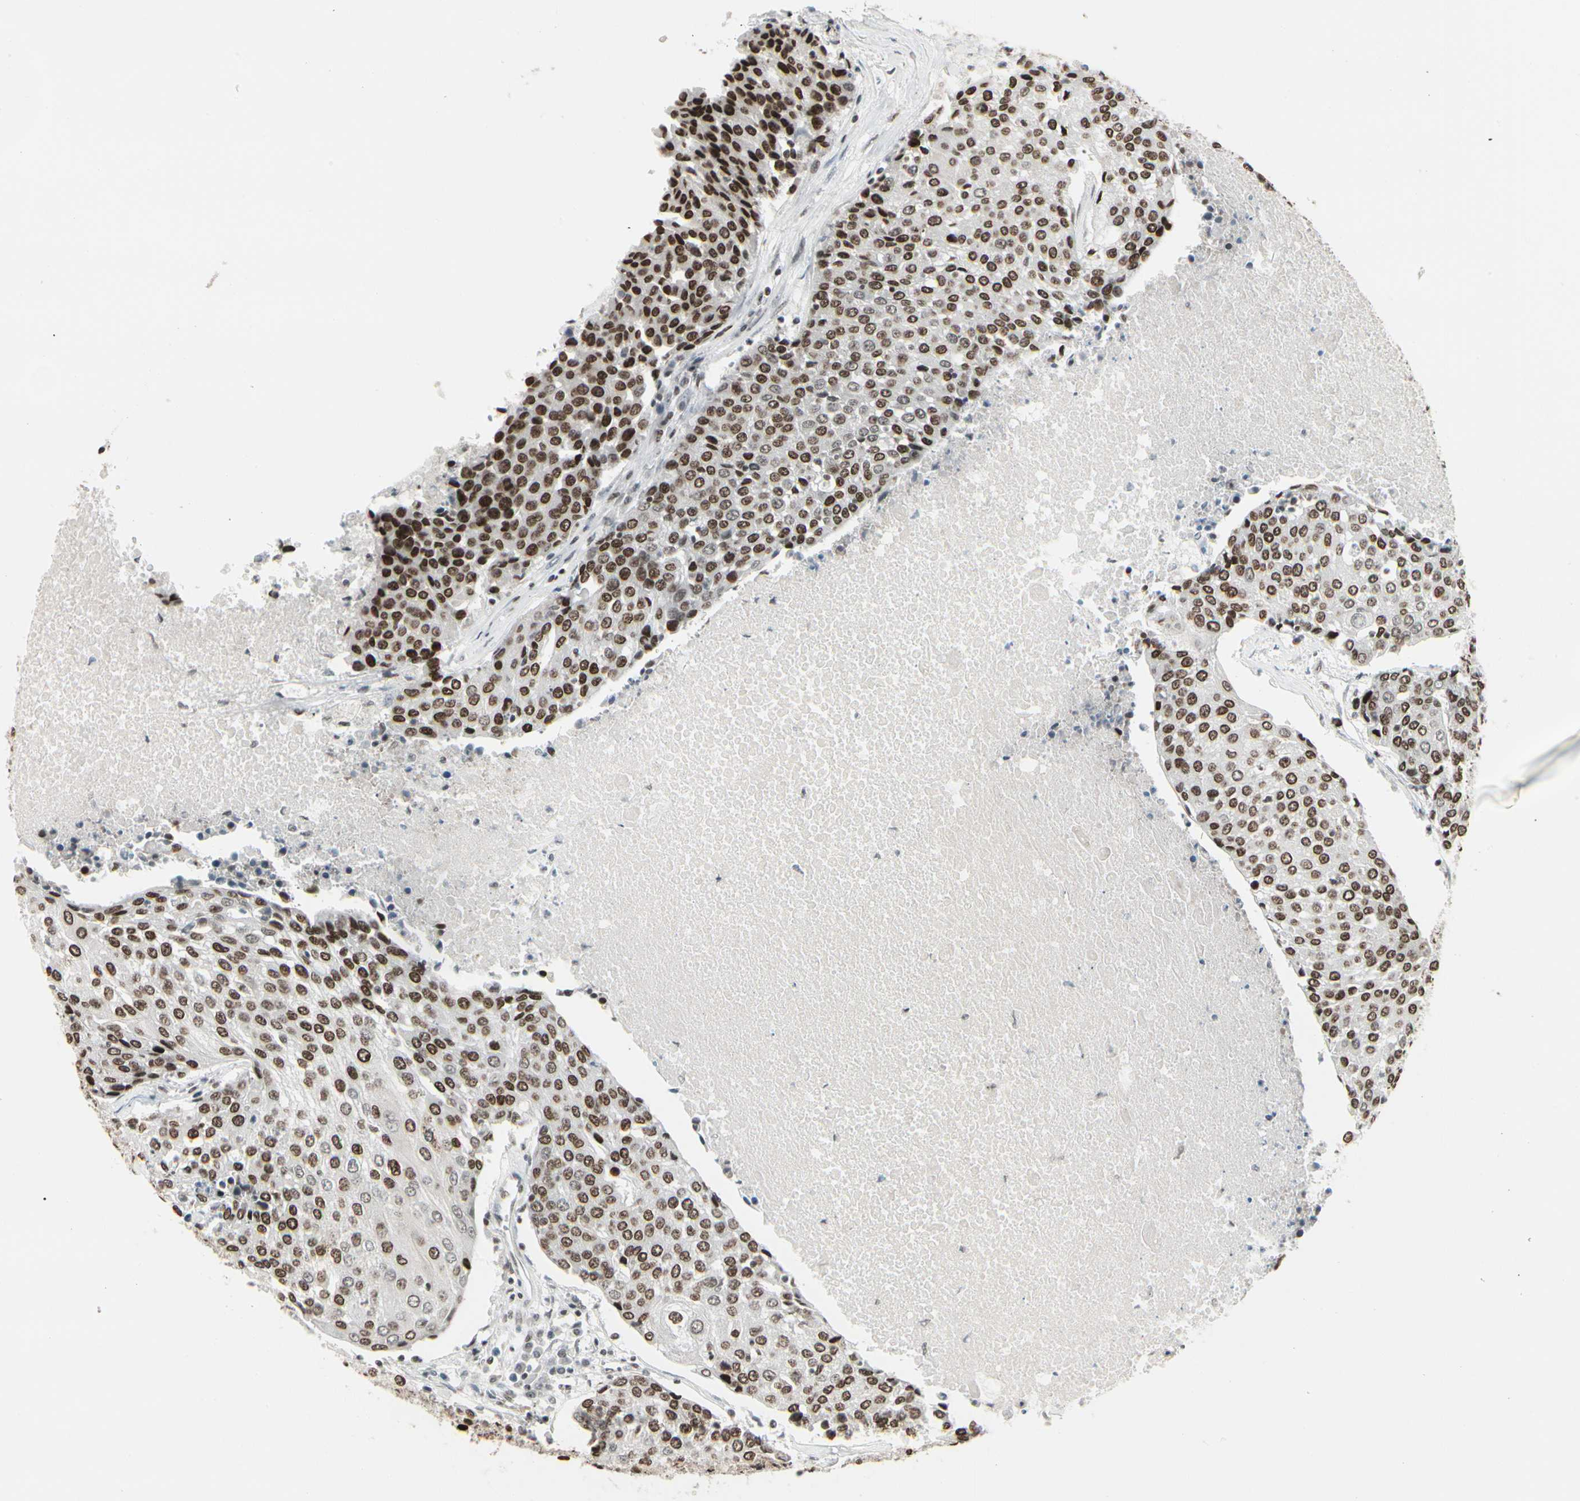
{"staining": {"intensity": "strong", "quantity": ">75%", "location": "nuclear"}, "tissue": "urothelial cancer", "cell_type": "Tumor cells", "image_type": "cancer", "snomed": [{"axis": "morphology", "description": "Urothelial carcinoma, High grade"}, {"axis": "topography", "description": "Urinary bladder"}], "caption": "A high-resolution micrograph shows immunohistochemistry staining of urothelial carcinoma (high-grade), which displays strong nuclear staining in approximately >75% of tumor cells.", "gene": "HMG20A", "patient": {"sex": "female", "age": 85}}